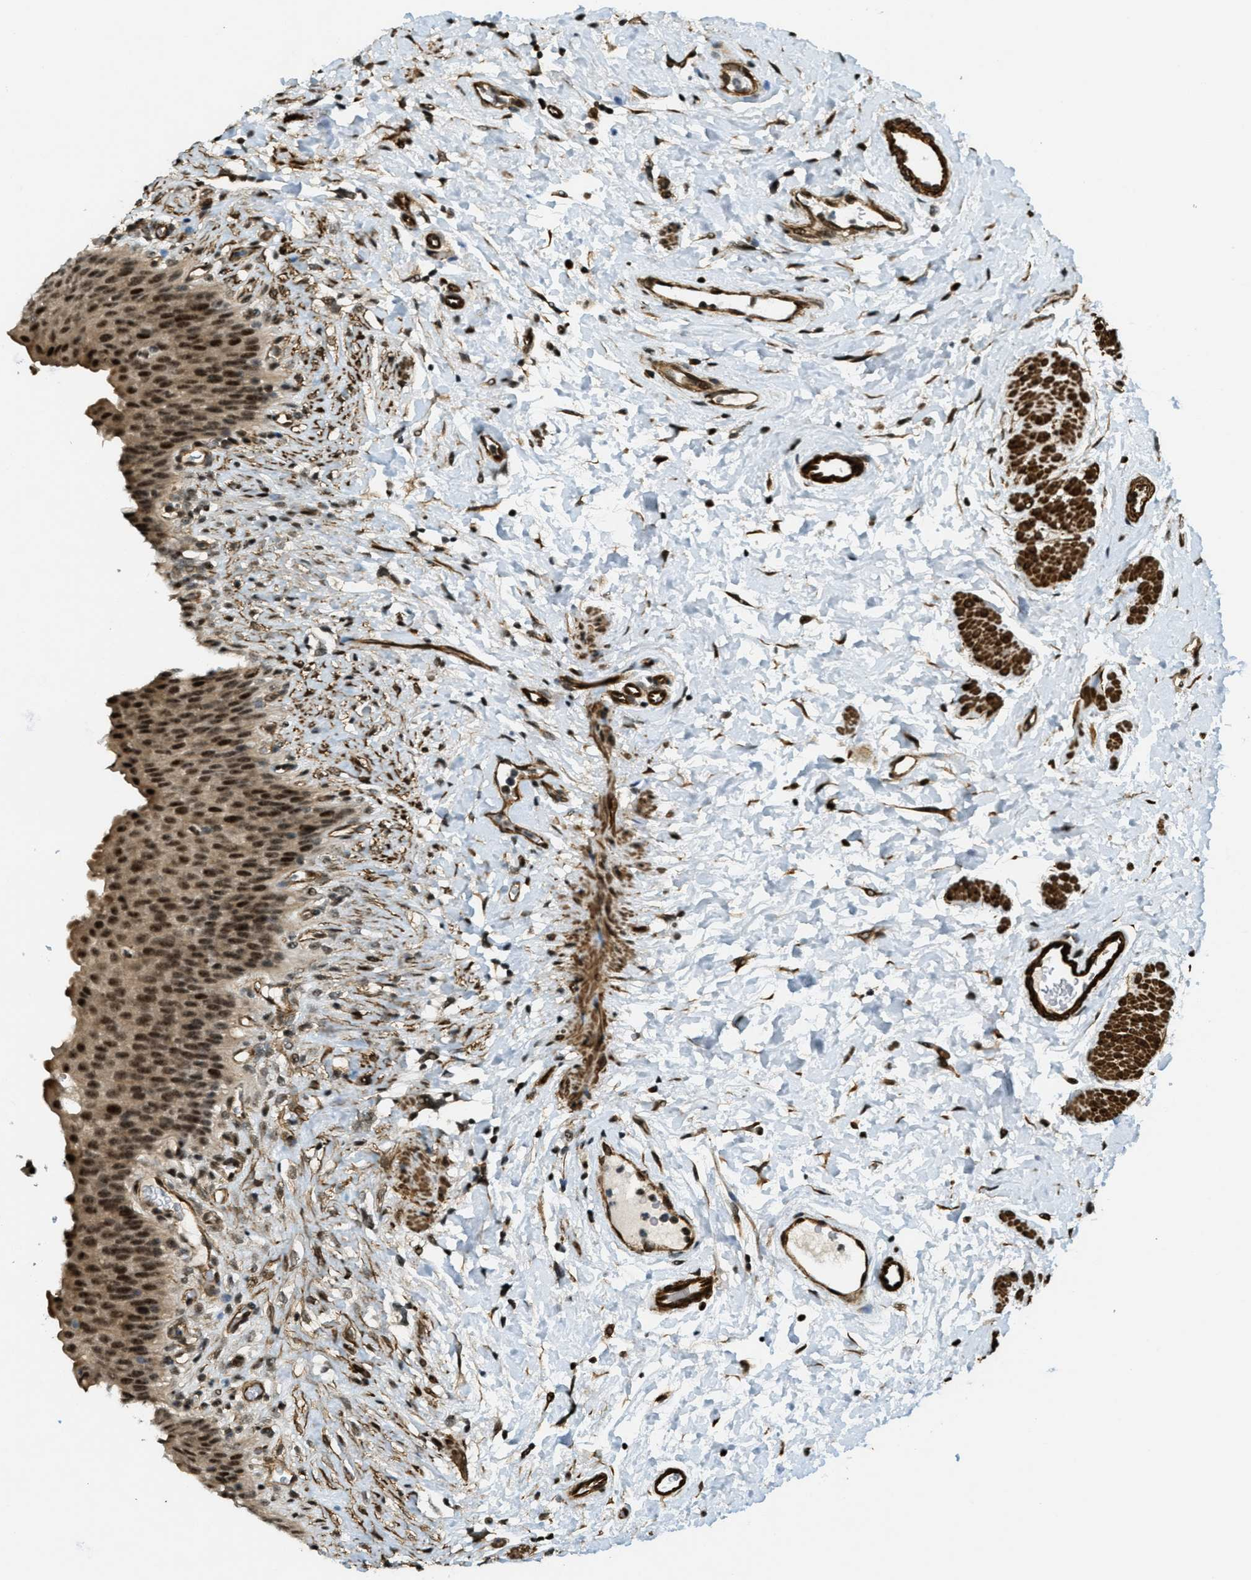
{"staining": {"intensity": "strong", "quantity": ">75%", "location": "cytoplasmic/membranous,nuclear"}, "tissue": "urinary bladder", "cell_type": "Urothelial cells", "image_type": "normal", "snomed": [{"axis": "morphology", "description": "Normal tissue, NOS"}, {"axis": "topography", "description": "Urinary bladder"}], "caption": "Brown immunohistochemical staining in benign human urinary bladder displays strong cytoplasmic/membranous,nuclear staining in about >75% of urothelial cells.", "gene": "CFAP36", "patient": {"sex": "female", "age": 79}}